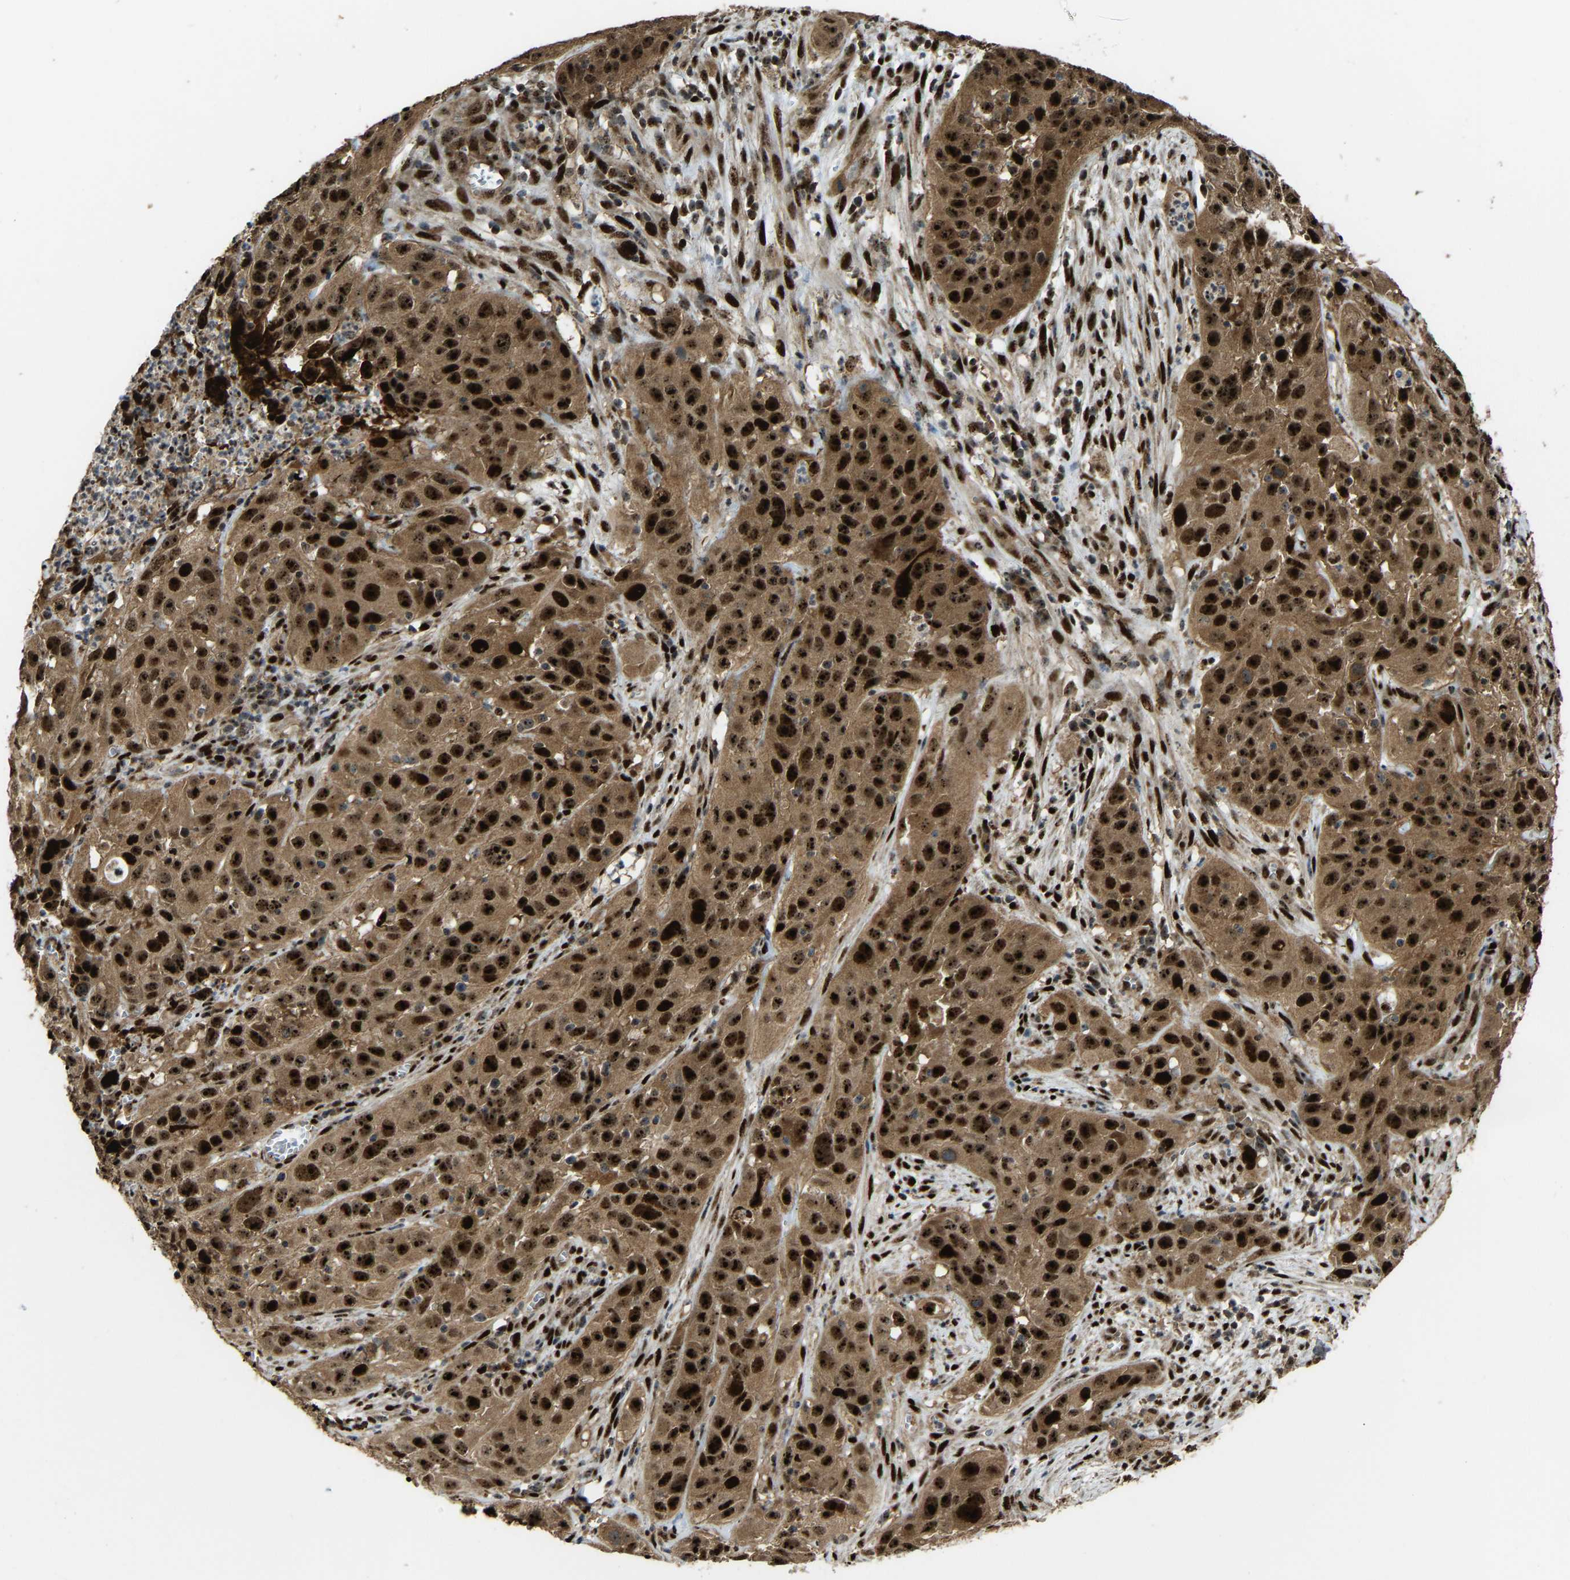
{"staining": {"intensity": "strong", "quantity": ">75%", "location": "cytoplasmic/membranous,nuclear"}, "tissue": "cervical cancer", "cell_type": "Tumor cells", "image_type": "cancer", "snomed": [{"axis": "morphology", "description": "Squamous cell carcinoma, NOS"}, {"axis": "topography", "description": "Cervix"}], "caption": "A micrograph of cervical cancer stained for a protein reveals strong cytoplasmic/membranous and nuclear brown staining in tumor cells. The staining was performed using DAB (3,3'-diaminobenzidine) to visualize the protein expression in brown, while the nuclei were stained in blue with hematoxylin (Magnification: 20x).", "gene": "ZNF687", "patient": {"sex": "female", "age": 32}}